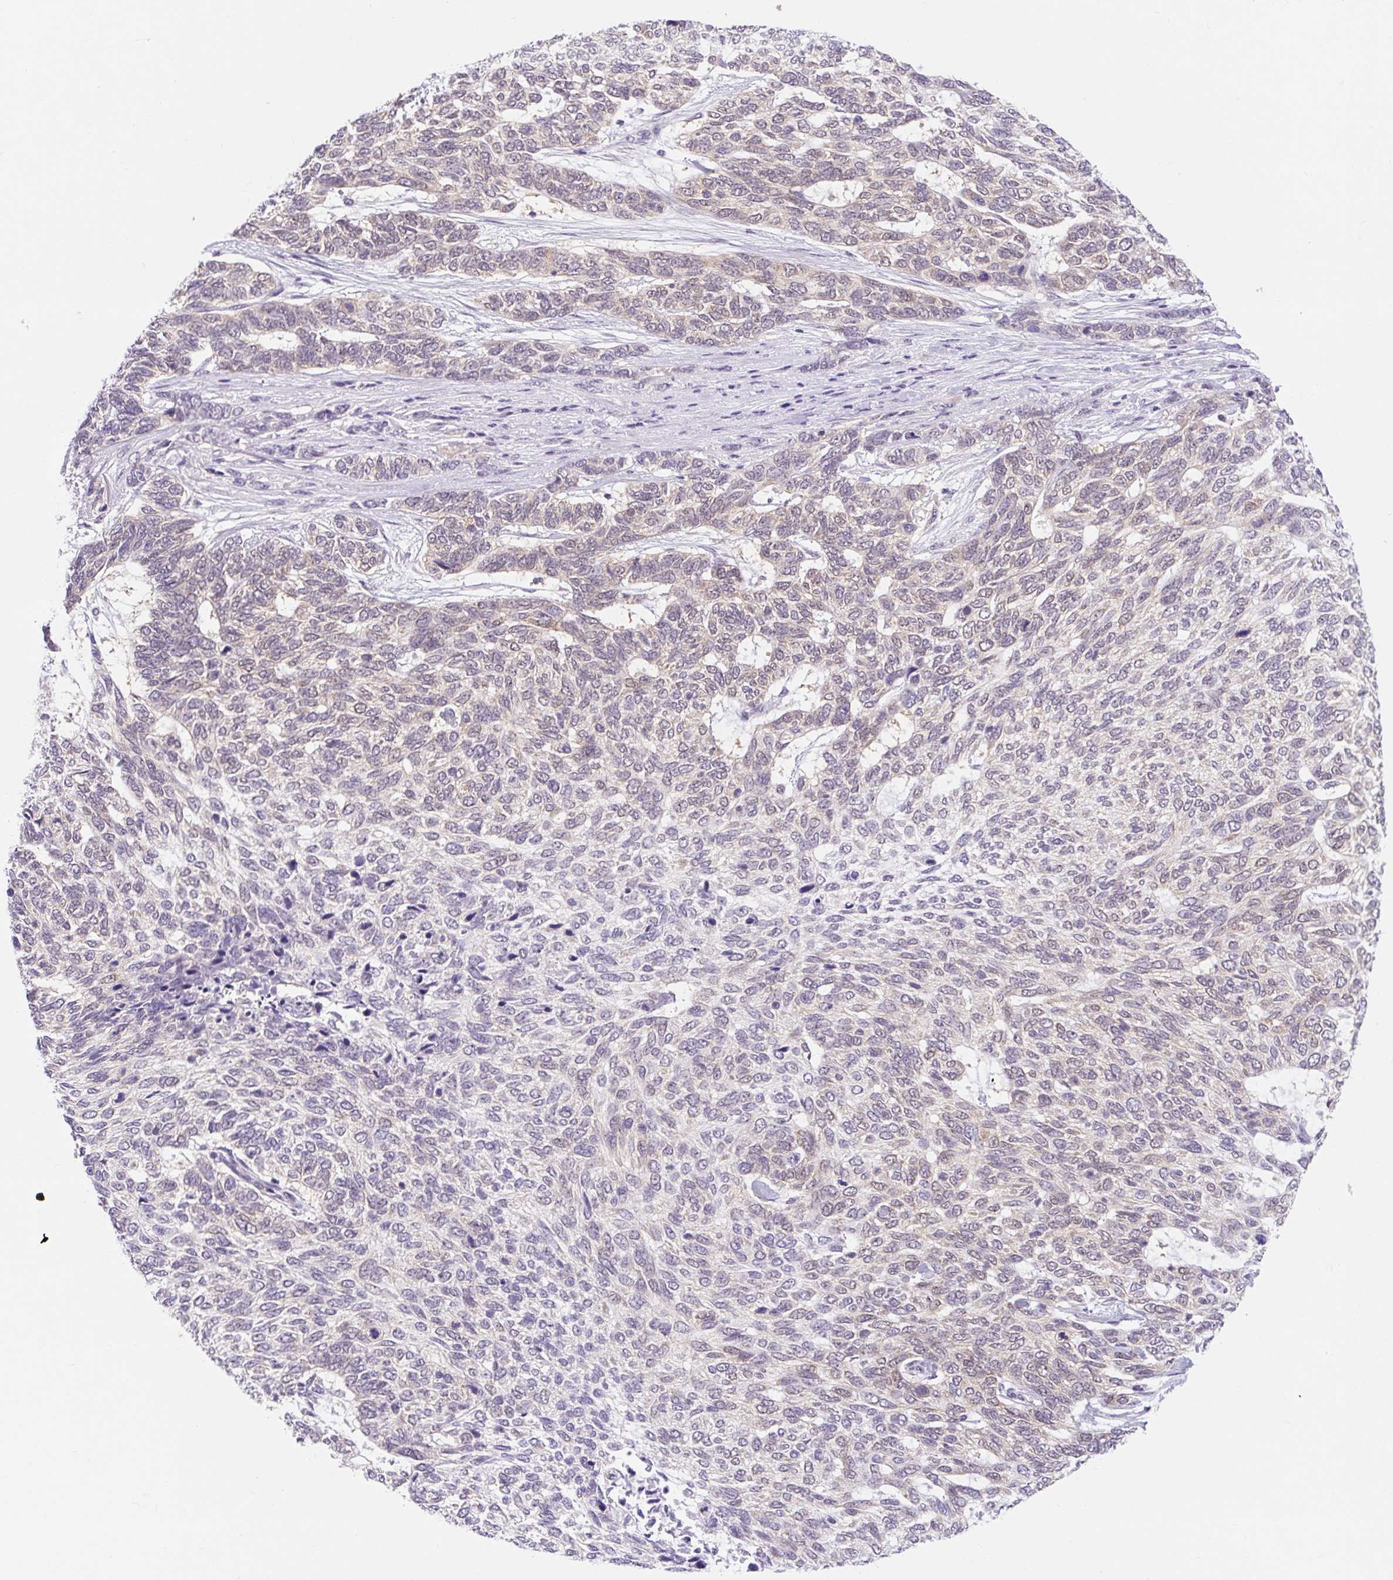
{"staining": {"intensity": "weak", "quantity": "<25%", "location": "cytoplasmic/membranous"}, "tissue": "skin cancer", "cell_type": "Tumor cells", "image_type": "cancer", "snomed": [{"axis": "morphology", "description": "Basal cell carcinoma"}, {"axis": "topography", "description": "Skin"}], "caption": "A histopathology image of skin cancer stained for a protein exhibits no brown staining in tumor cells.", "gene": "ITPK1", "patient": {"sex": "female", "age": 65}}